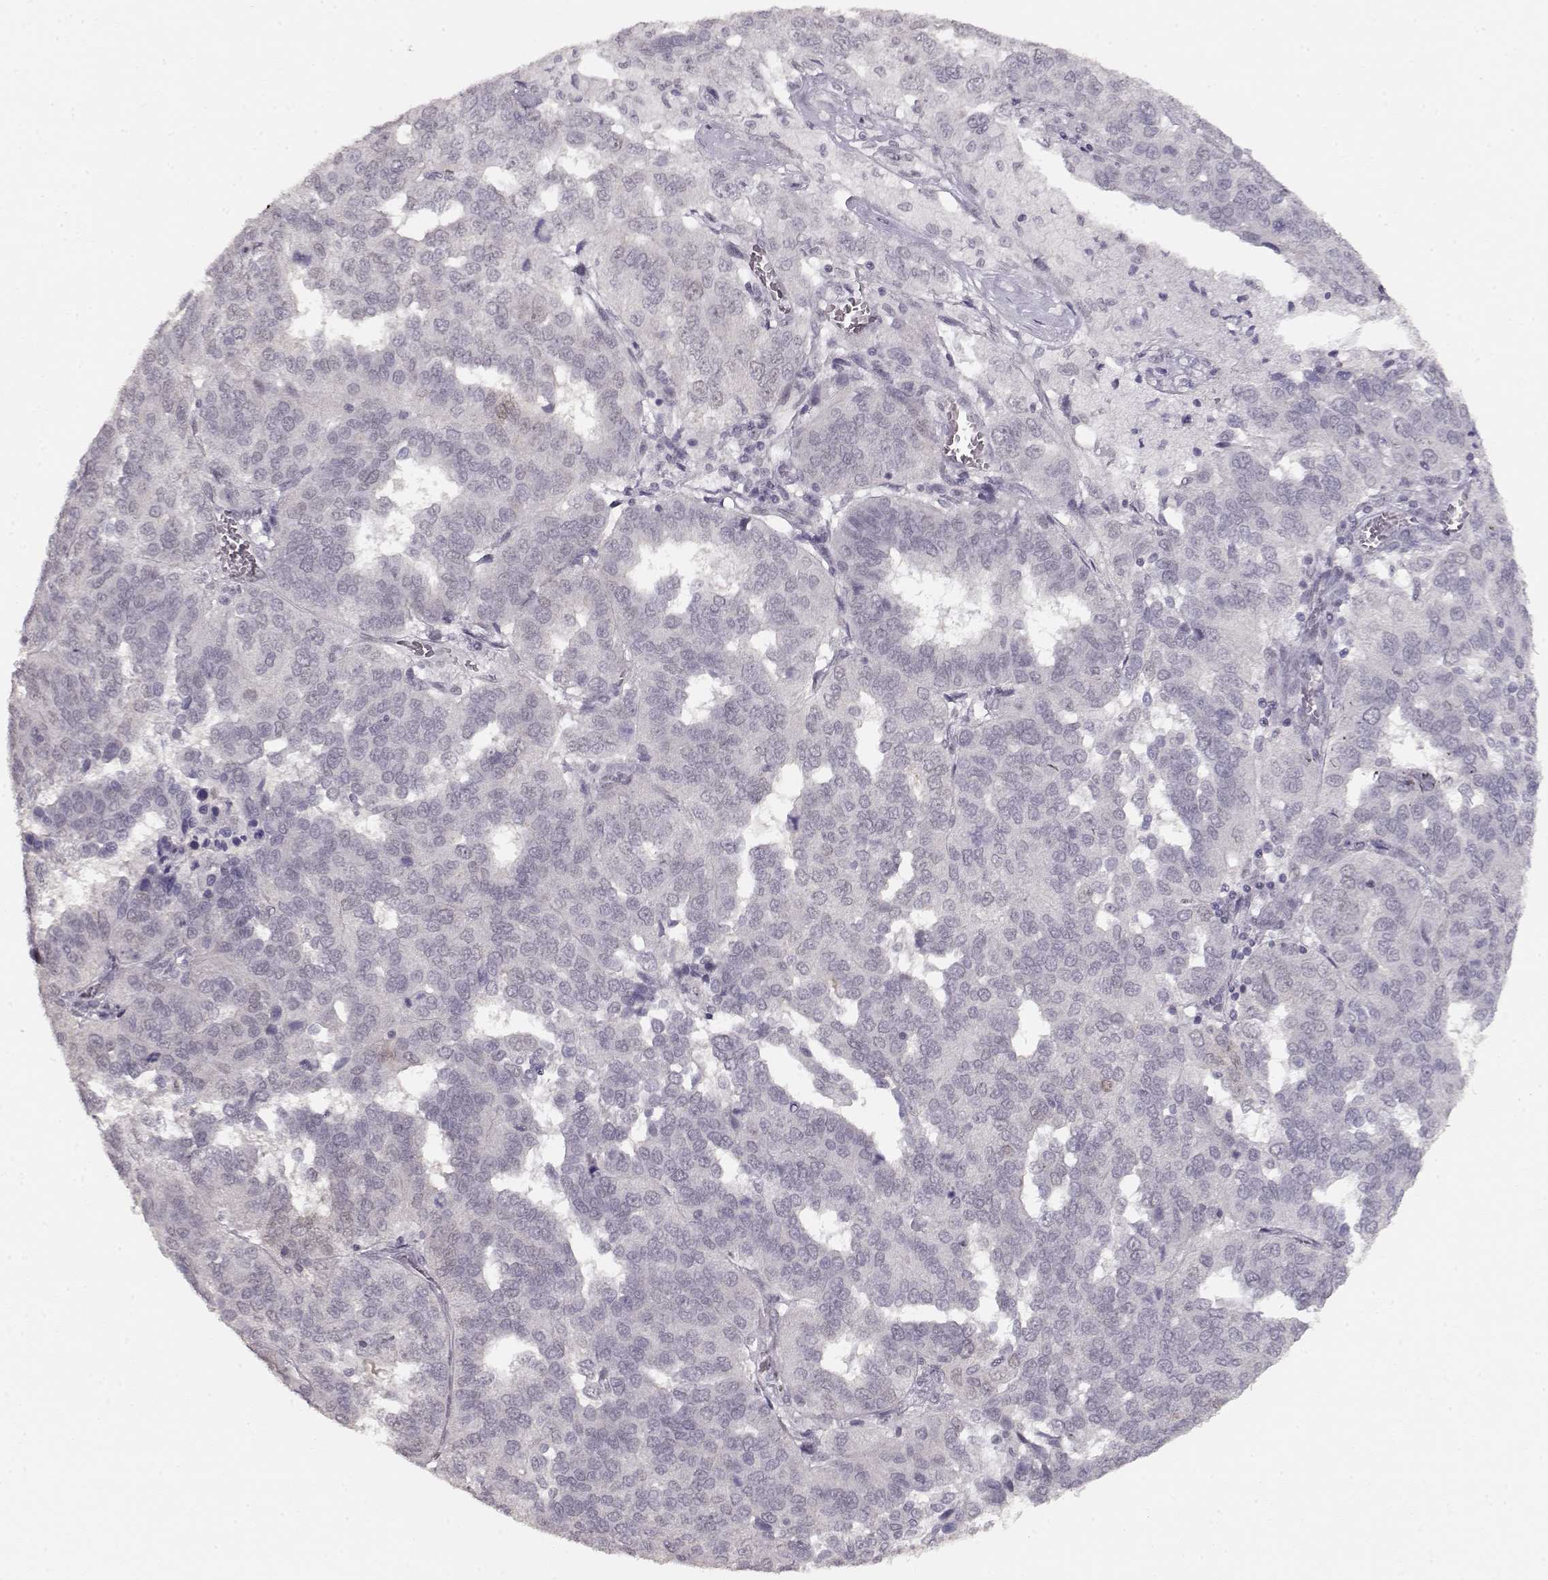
{"staining": {"intensity": "negative", "quantity": "none", "location": "none"}, "tissue": "ovarian cancer", "cell_type": "Tumor cells", "image_type": "cancer", "snomed": [{"axis": "morphology", "description": "Carcinoma, endometroid"}, {"axis": "topography", "description": "Soft tissue"}, {"axis": "topography", "description": "Ovary"}], "caption": "Protein analysis of ovarian endometroid carcinoma exhibits no significant staining in tumor cells.", "gene": "PCP4", "patient": {"sex": "female", "age": 52}}